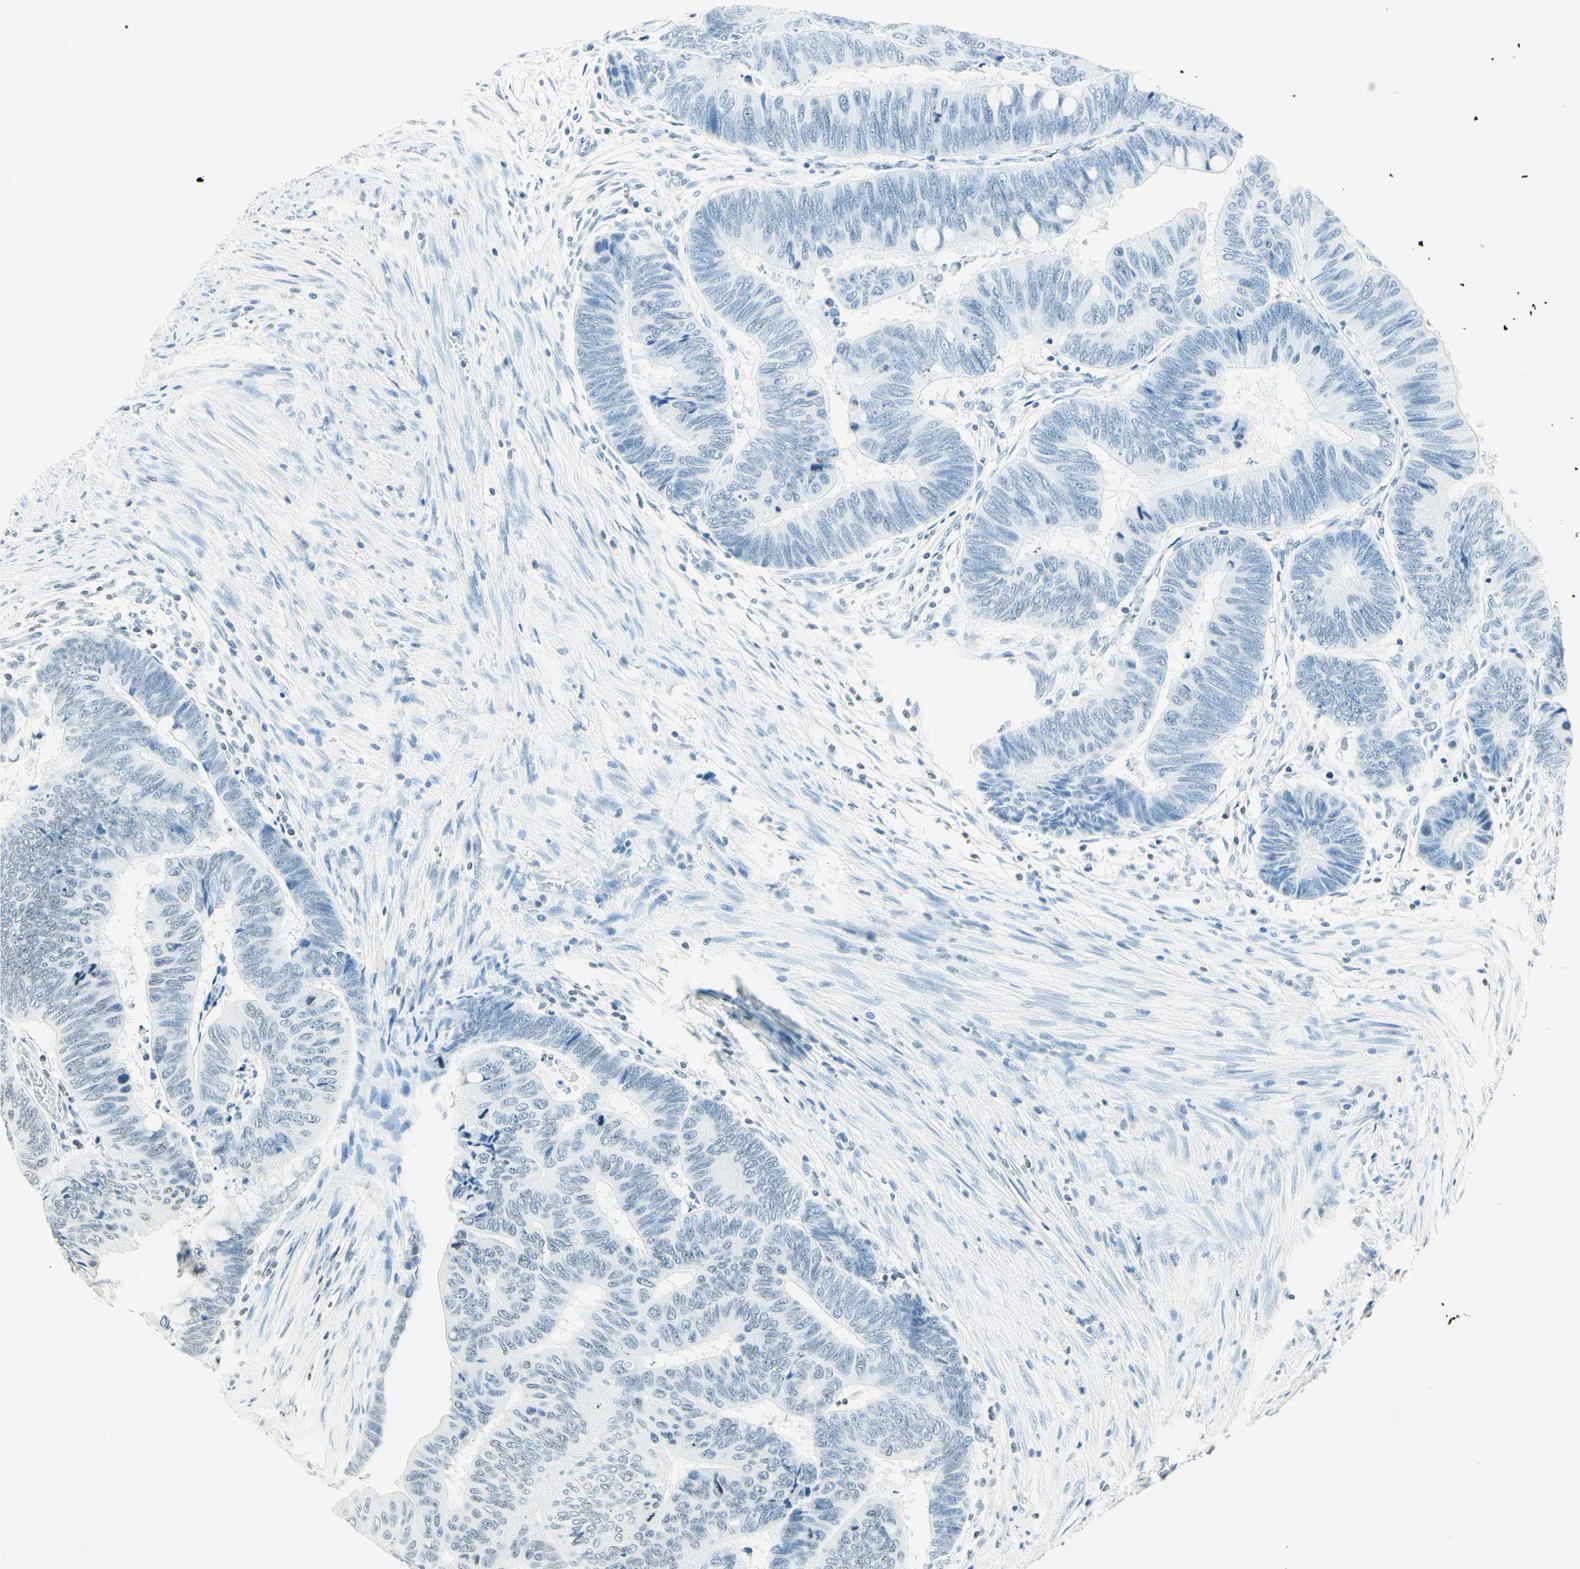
{"staining": {"intensity": "negative", "quantity": "none", "location": "none"}, "tissue": "colorectal cancer", "cell_type": "Tumor cells", "image_type": "cancer", "snomed": [{"axis": "morphology", "description": "Normal tissue, NOS"}, {"axis": "morphology", "description": "Adenocarcinoma, NOS"}, {"axis": "topography", "description": "Rectum"}, {"axis": "topography", "description": "Peripheral nerve tissue"}], "caption": "An immunohistochemistry (IHC) image of colorectal cancer is shown. There is no staining in tumor cells of colorectal cancer.", "gene": "MSH2", "patient": {"sex": "male", "age": 92}}